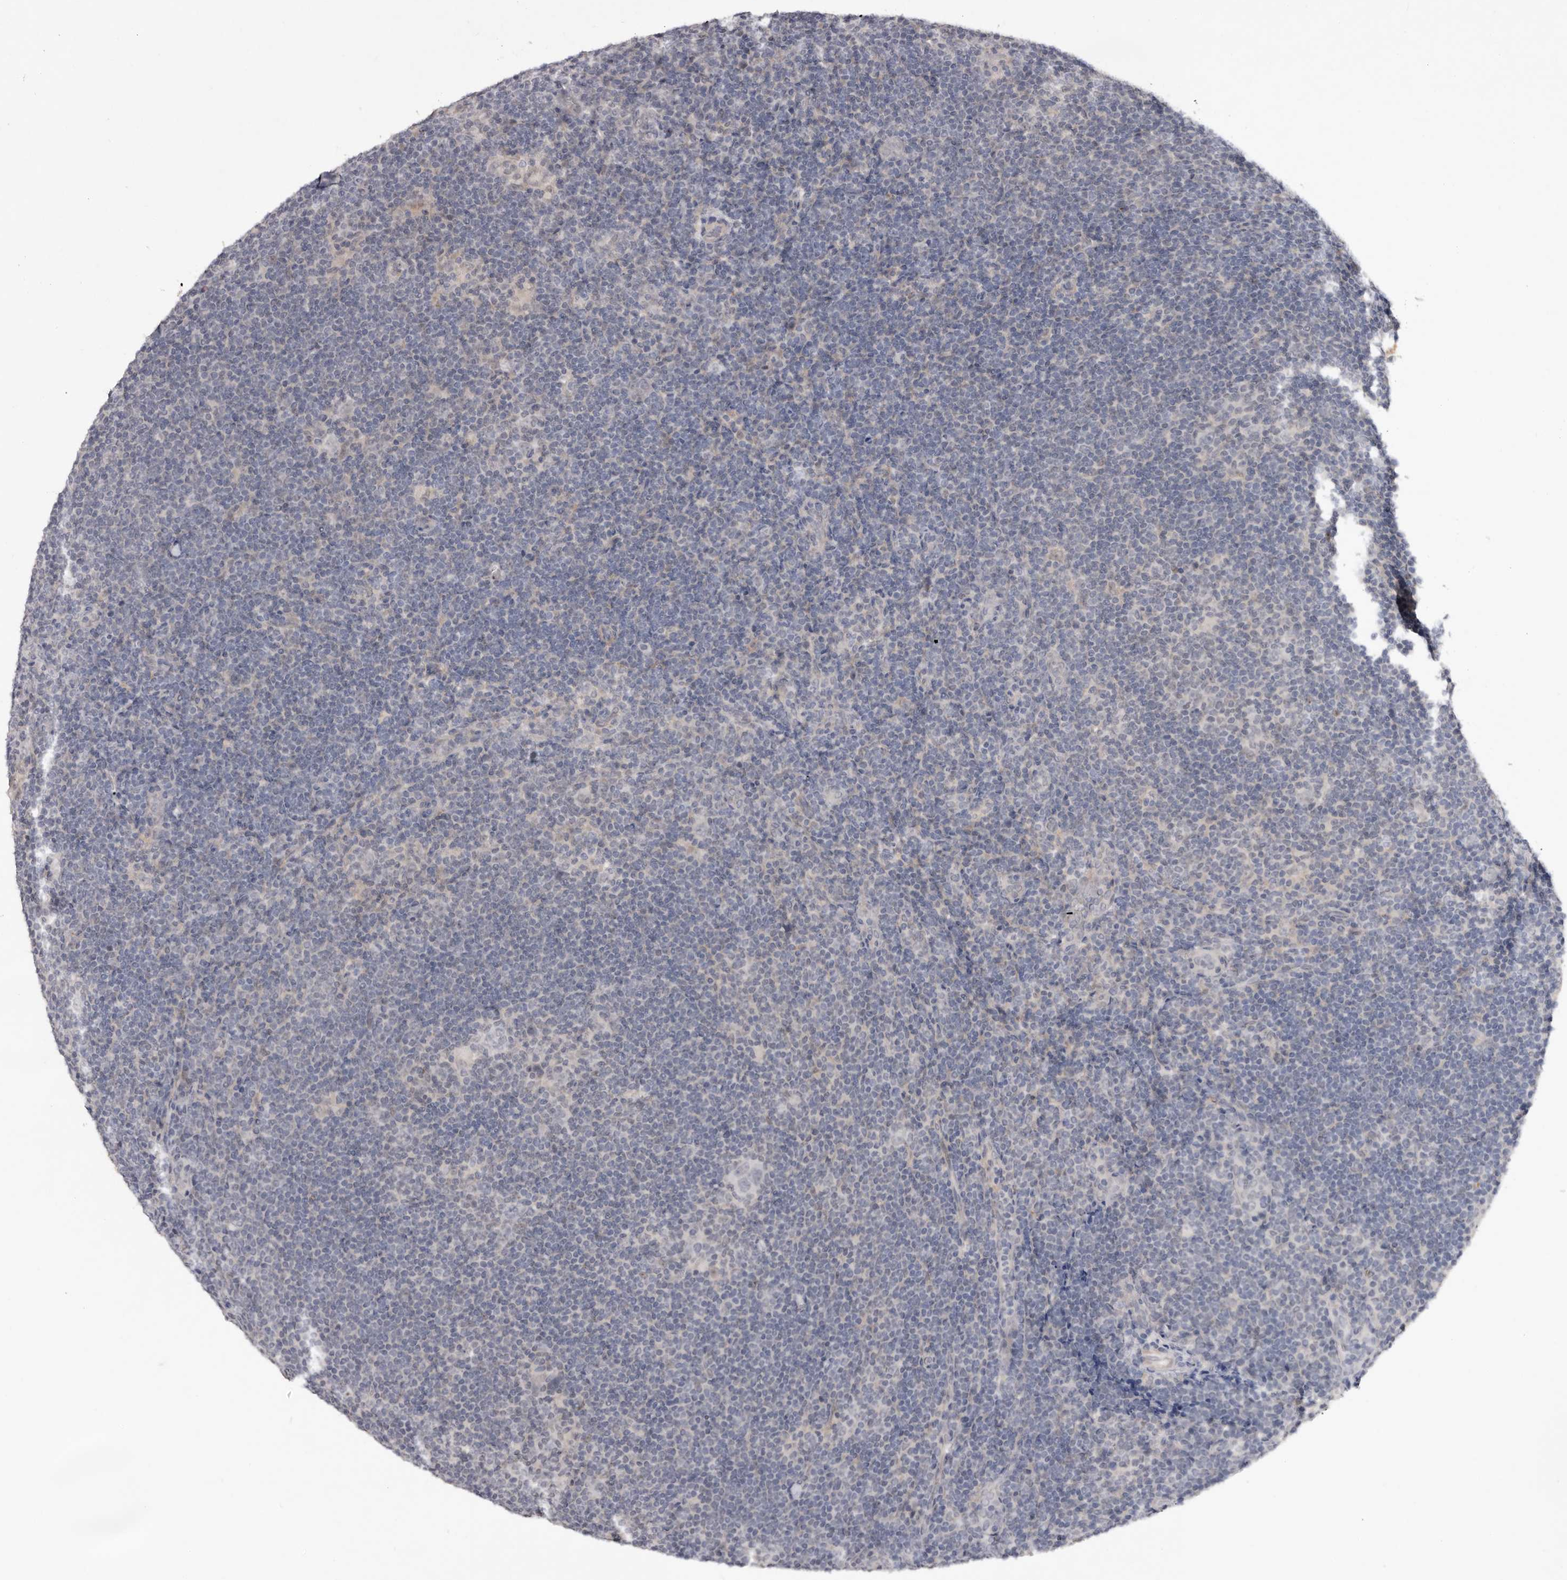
{"staining": {"intensity": "negative", "quantity": "none", "location": "none"}, "tissue": "lymphoma", "cell_type": "Tumor cells", "image_type": "cancer", "snomed": [{"axis": "morphology", "description": "Hodgkin's disease, NOS"}, {"axis": "topography", "description": "Lymph node"}], "caption": "Immunohistochemistry micrograph of neoplastic tissue: human Hodgkin's disease stained with DAB (3,3'-diaminobenzidine) shows no significant protein expression in tumor cells.", "gene": "TNR", "patient": {"sex": "female", "age": 57}}